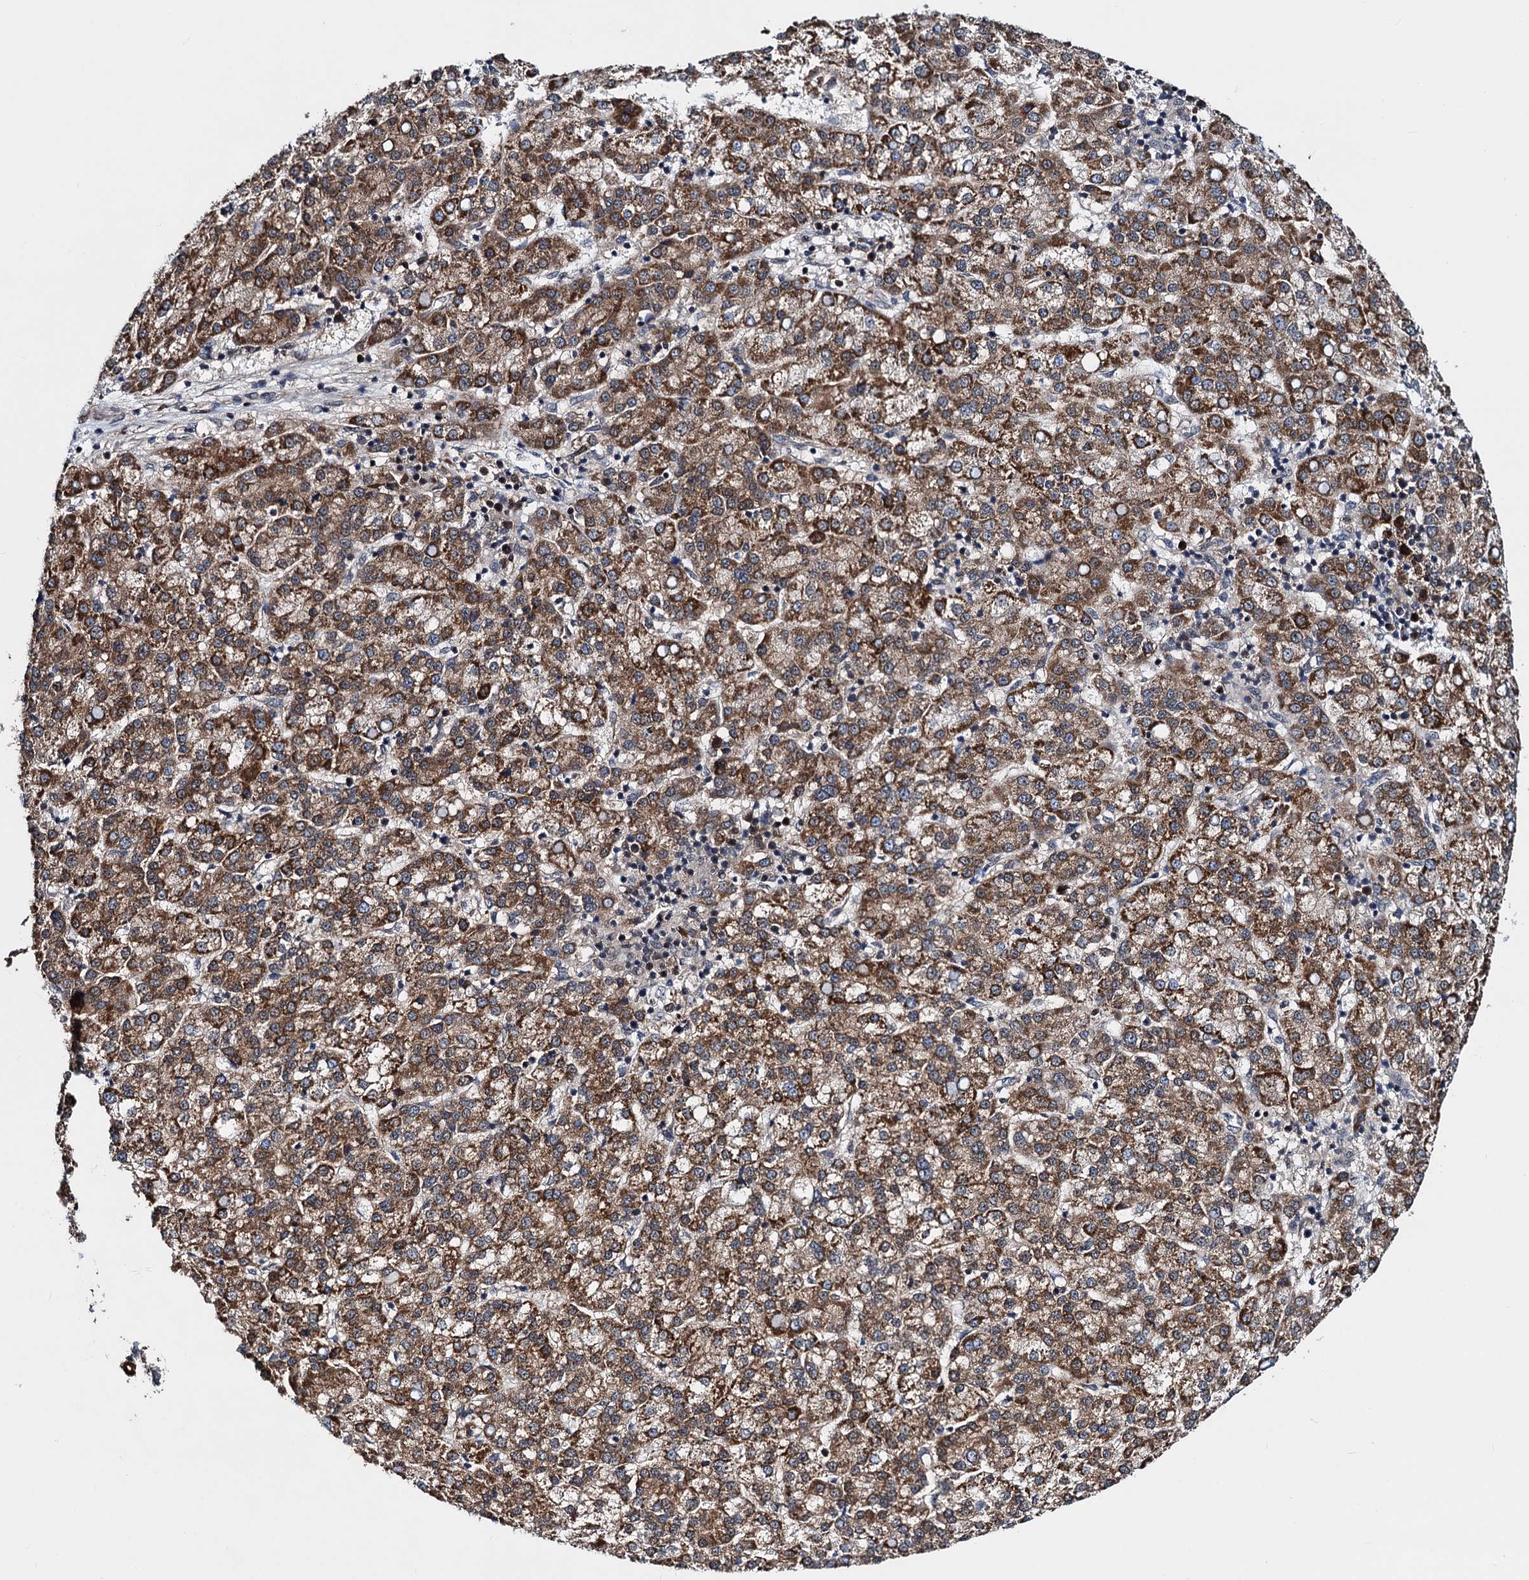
{"staining": {"intensity": "moderate", "quantity": ">75%", "location": "cytoplasmic/membranous"}, "tissue": "liver cancer", "cell_type": "Tumor cells", "image_type": "cancer", "snomed": [{"axis": "morphology", "description": "Carcinoma, Hepatocellular, NOS"}, {"axis": "topography", "description": "Liver"}], "caption": "This is an image of immunohistochemistry staining of liver cancer (hepatocellular carcinoma), which shows moderate staining in the cytoplasmic/membranous of tumor cells.", "gene": "COA4", "patient": {"sex": "female", "age": 58}}